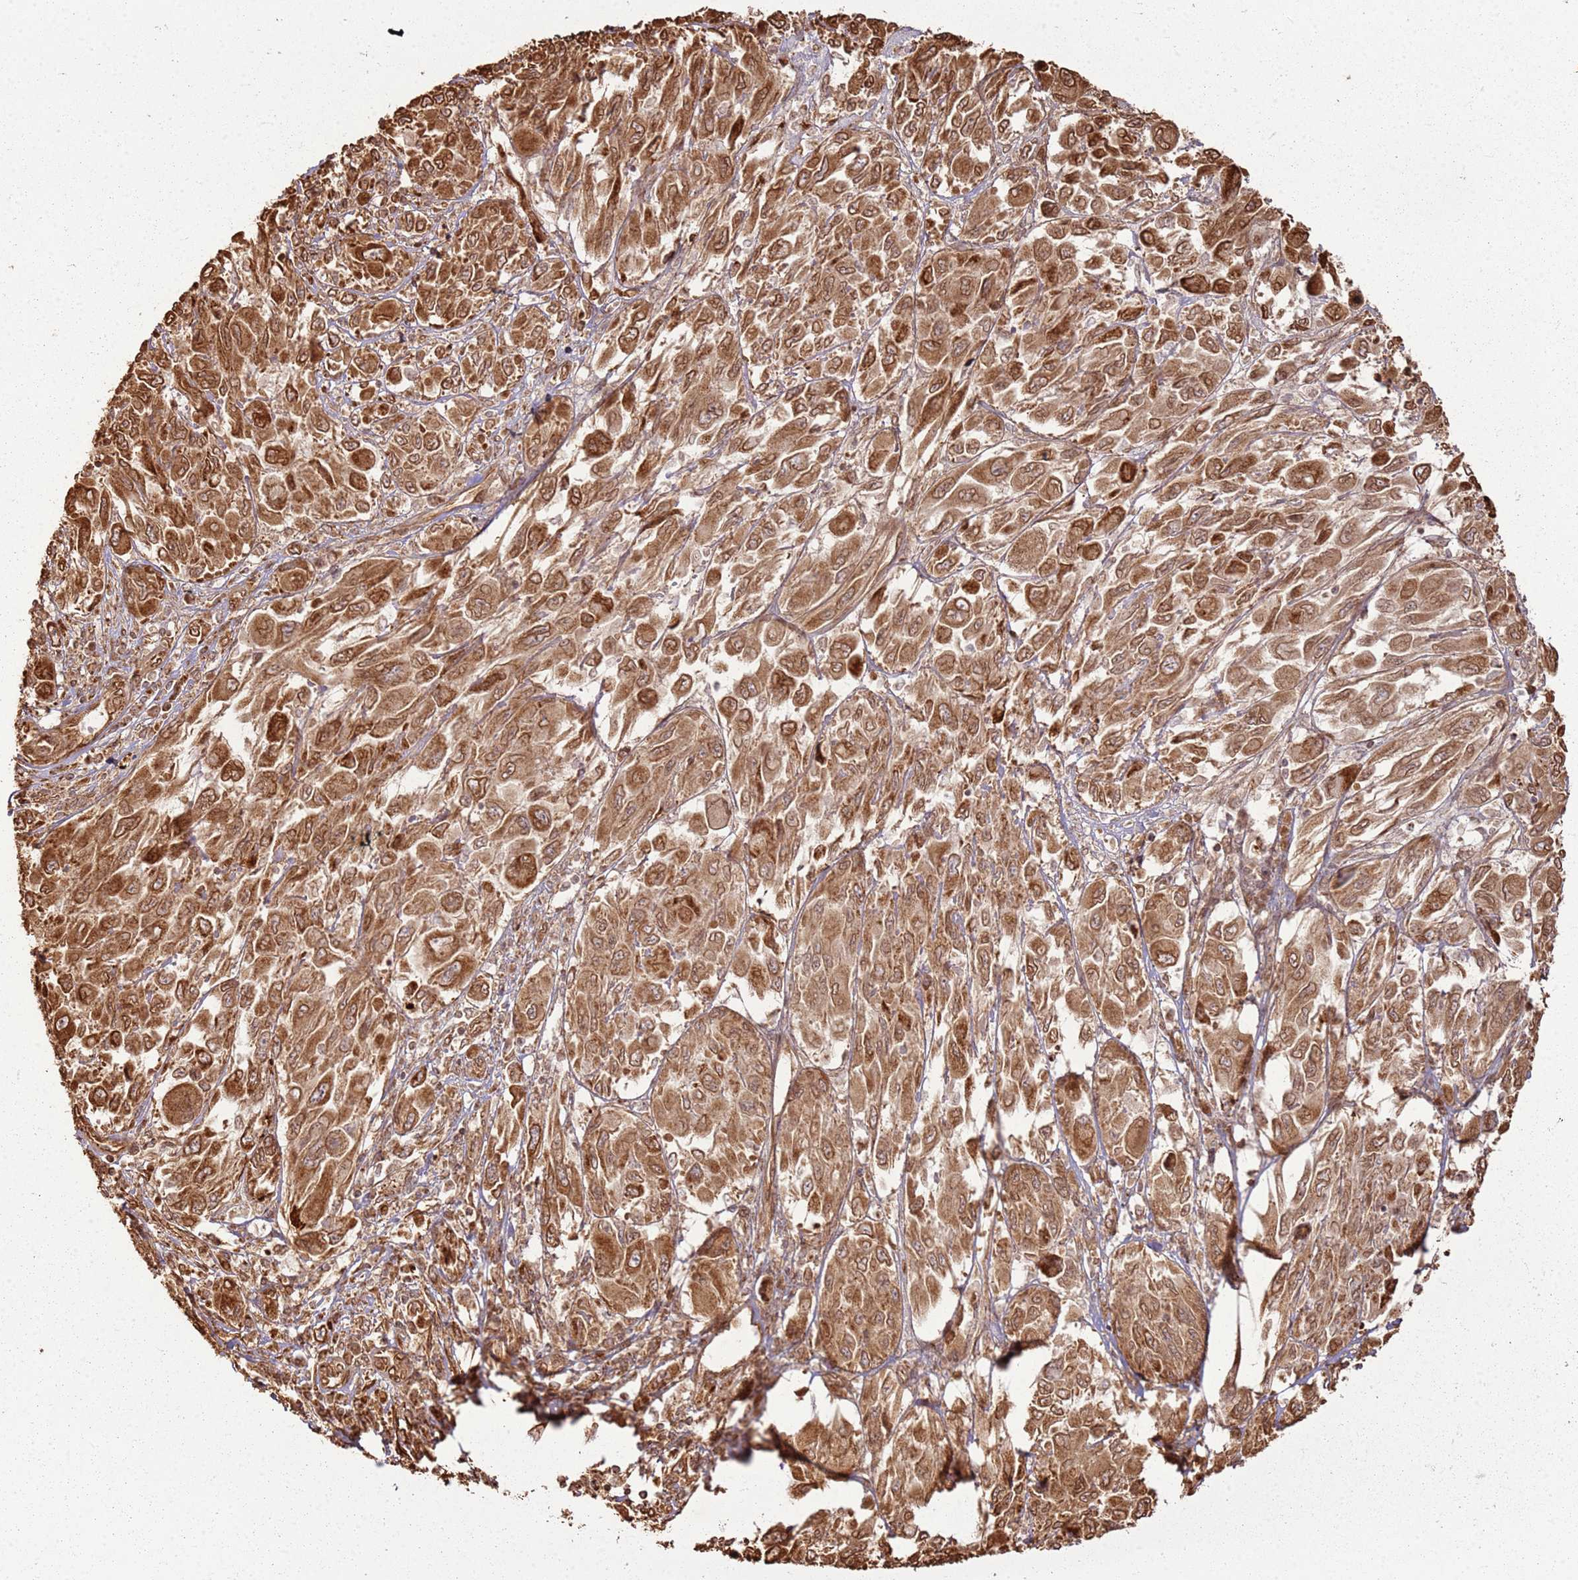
{"staining": {"intensity": "strong", "quantity": ">75%", "location": "cytoplasmic/membranous,nuclear"}, "tissue": "melanoma", "cell_type": "Tumor cells", "image_type": "cancer", "snomed": [{"axis": "morphology", "description": "Malignant melanoma, NOS"}, {"axis": "topography", "description": "Skin"}], "caption": "Malignant melanoma stained for a protein (brown) exhibits strong cytoplasmic/membranous and nuclear positive expression in approximately >75% of tumor cells.", "gene": "DDX59", "patient": {"sex": "female", "age": 91}}